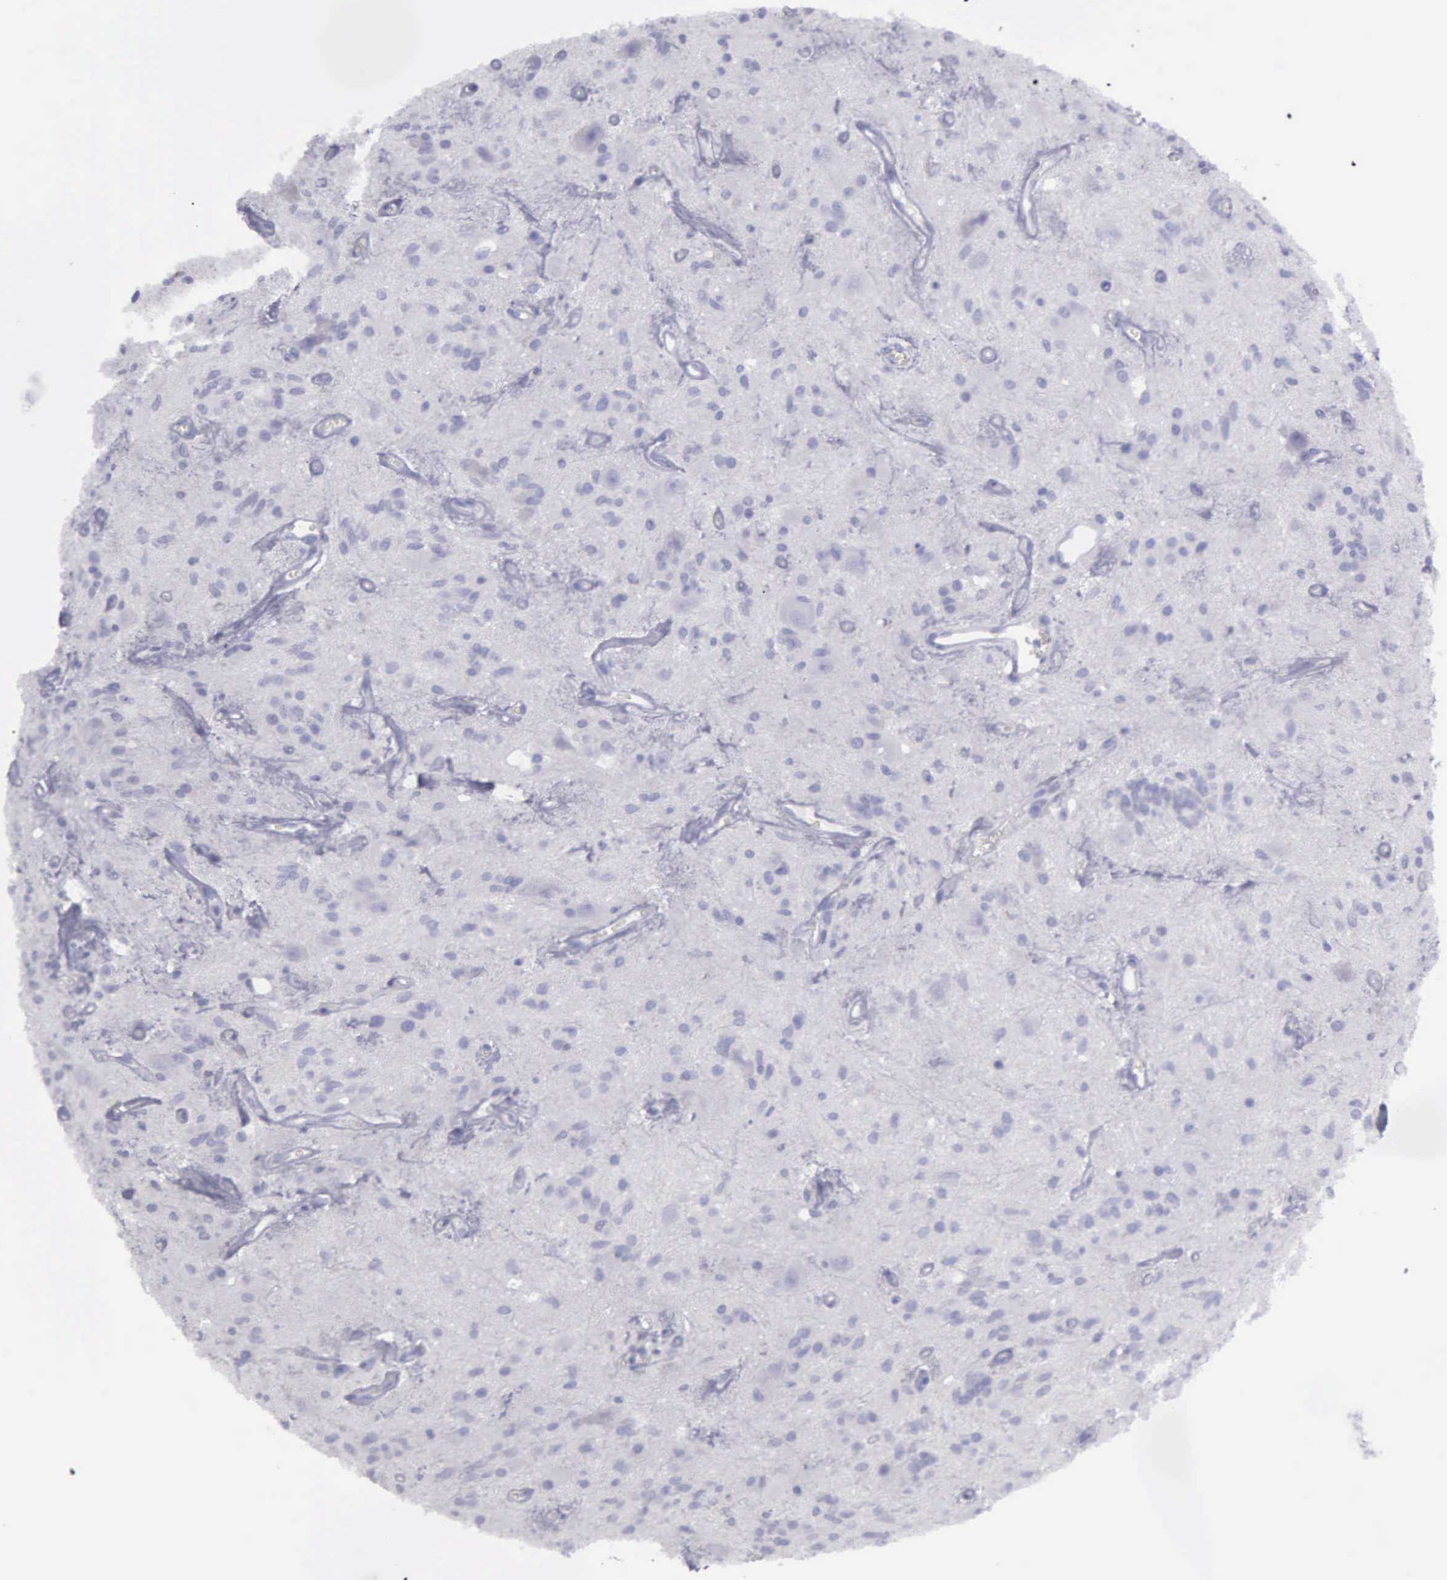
{"staining": {"intensity": "negative", "quantity": "none", "location": "none"}, "tissue": "glioma", "cell_type": "Tumor cells", "image_type": "cancer", "snomed": [{"axis": "morphology", "description": "Glioma, malignant, Low grade"}, {"axis": "topography", "description": "Brain"}], "caption": "Immunohistochemical staining of human glioma displays no significant positivity in tumor cells.", "gene": "TYRP1", "patient": {"sex": "female", "age": 15}}